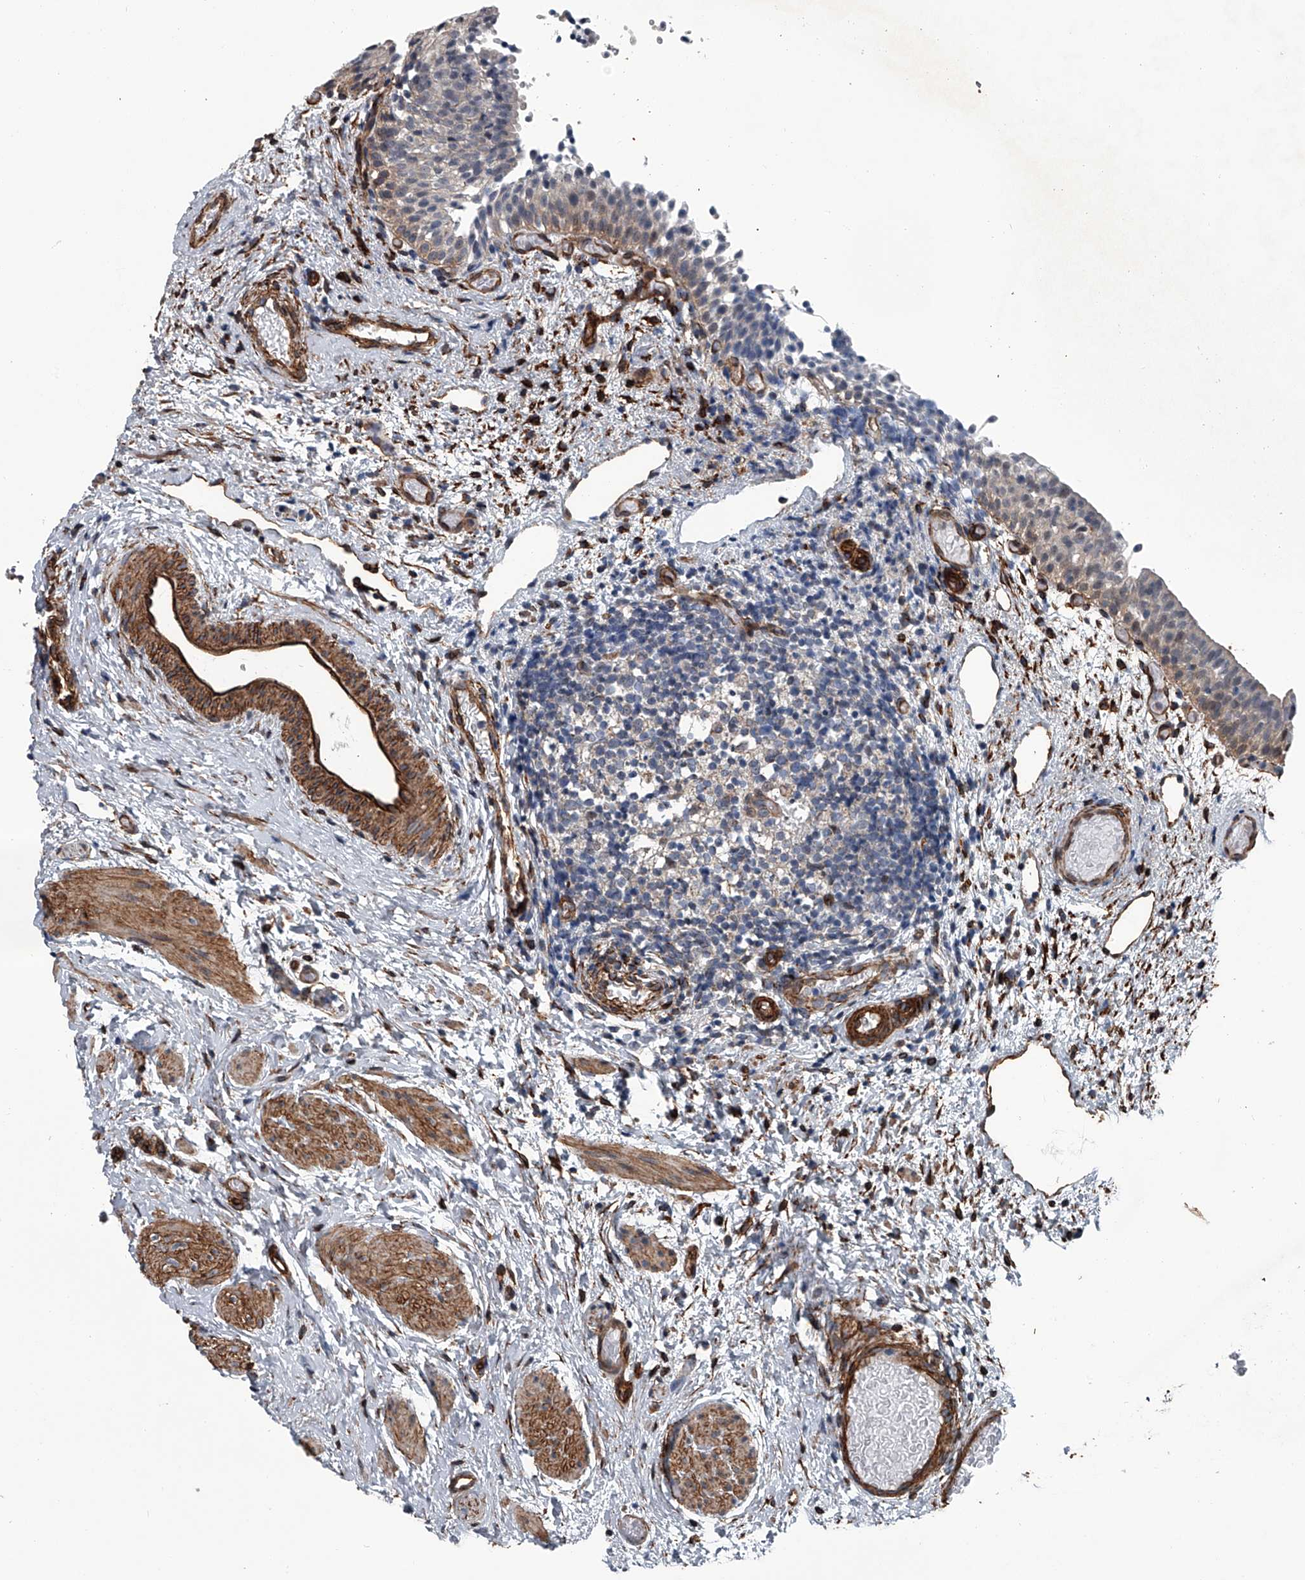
{"staining": {"intensity": "weak", "quantity": "<25%", "location": "cytoplasmic/membranous,nuclear"}, "tissue": "urinary bladder", "cell_type": "Urothelial cells", "image_type": "normal", "snomed": [{"axis": "morphology", "description": "Normal tissue, NOS"}, {"axis": "topography", "description": "Urinary bladder"}], "caption": "This micrograph is of benign urinary bladder stained with IHC to label a protein in brown with the nuclei are counter-stained blue. There is no expression in urothelial cells. The staining was performed using DAB (3,3'-diaminobenzidine) to visualize the protein expression in brown, while the nuclei were stained in blue with hematoxylin (Magnification: 20x).", "gene": "LDLRAD2", "patient": {"sex": "male", "age": 1}}